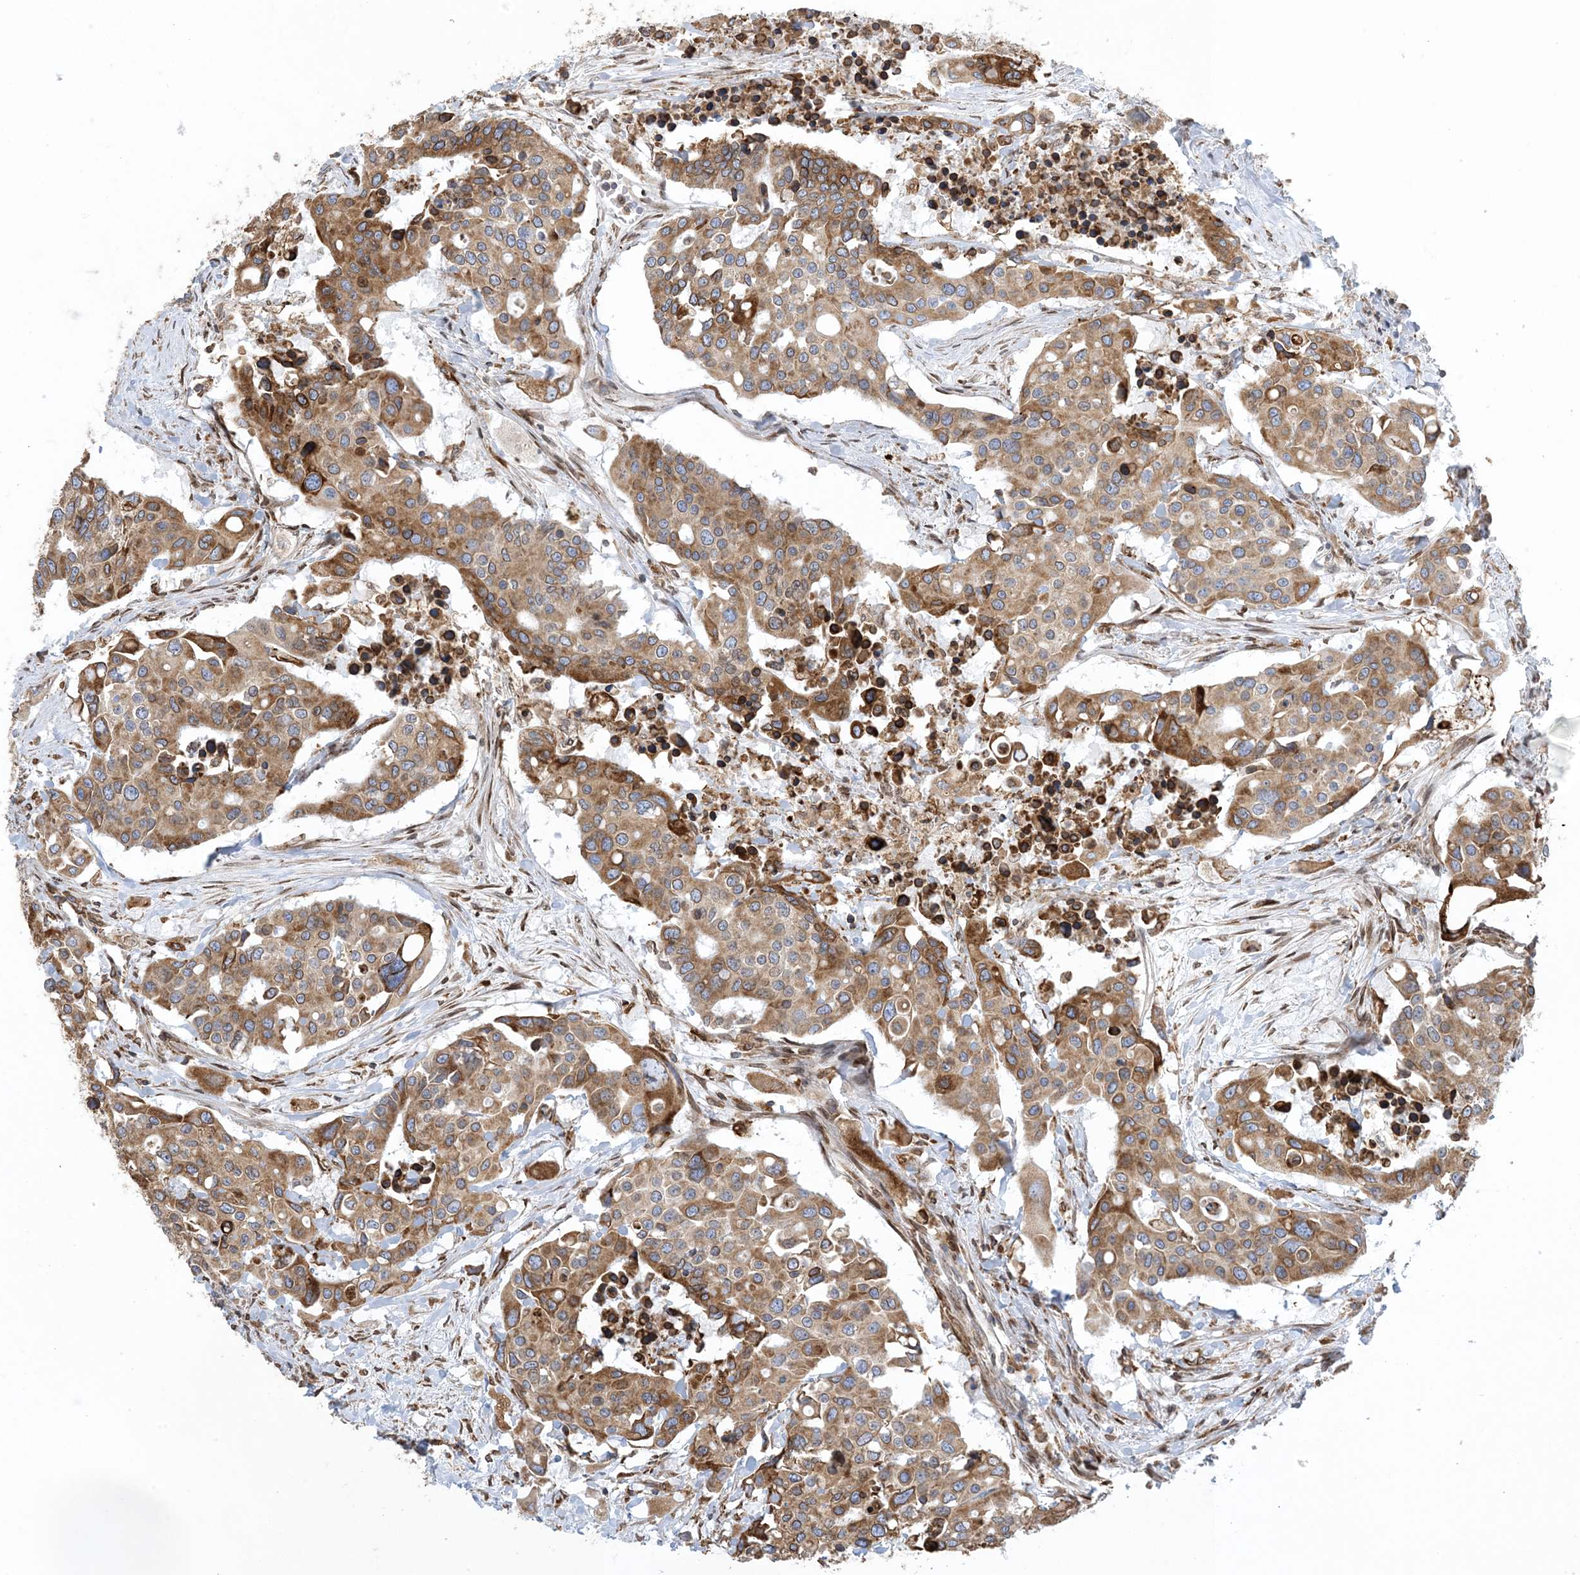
{"staining": {"intensity": "moderate", "quantity": ">75%", "location": "cytoplasmic/membranous"}, "tissue": "colorectal cancer", "cell_type": "Tumor cells", "image_type": "cancer", "snomed": [{"axis": "morphology", "description": "Adenocarcinoma, NOS"}, {"axis": "topography", "description": "Colon"}], "caption": "Immunohistochemical staining of human colorectal cancer shows medium levels of moderate cytoplasmic/membranous protein positivity in approximately >75% of tumor cells.", "gene": "SHANK1", "patient": {"sex": "male", "age": 77}}